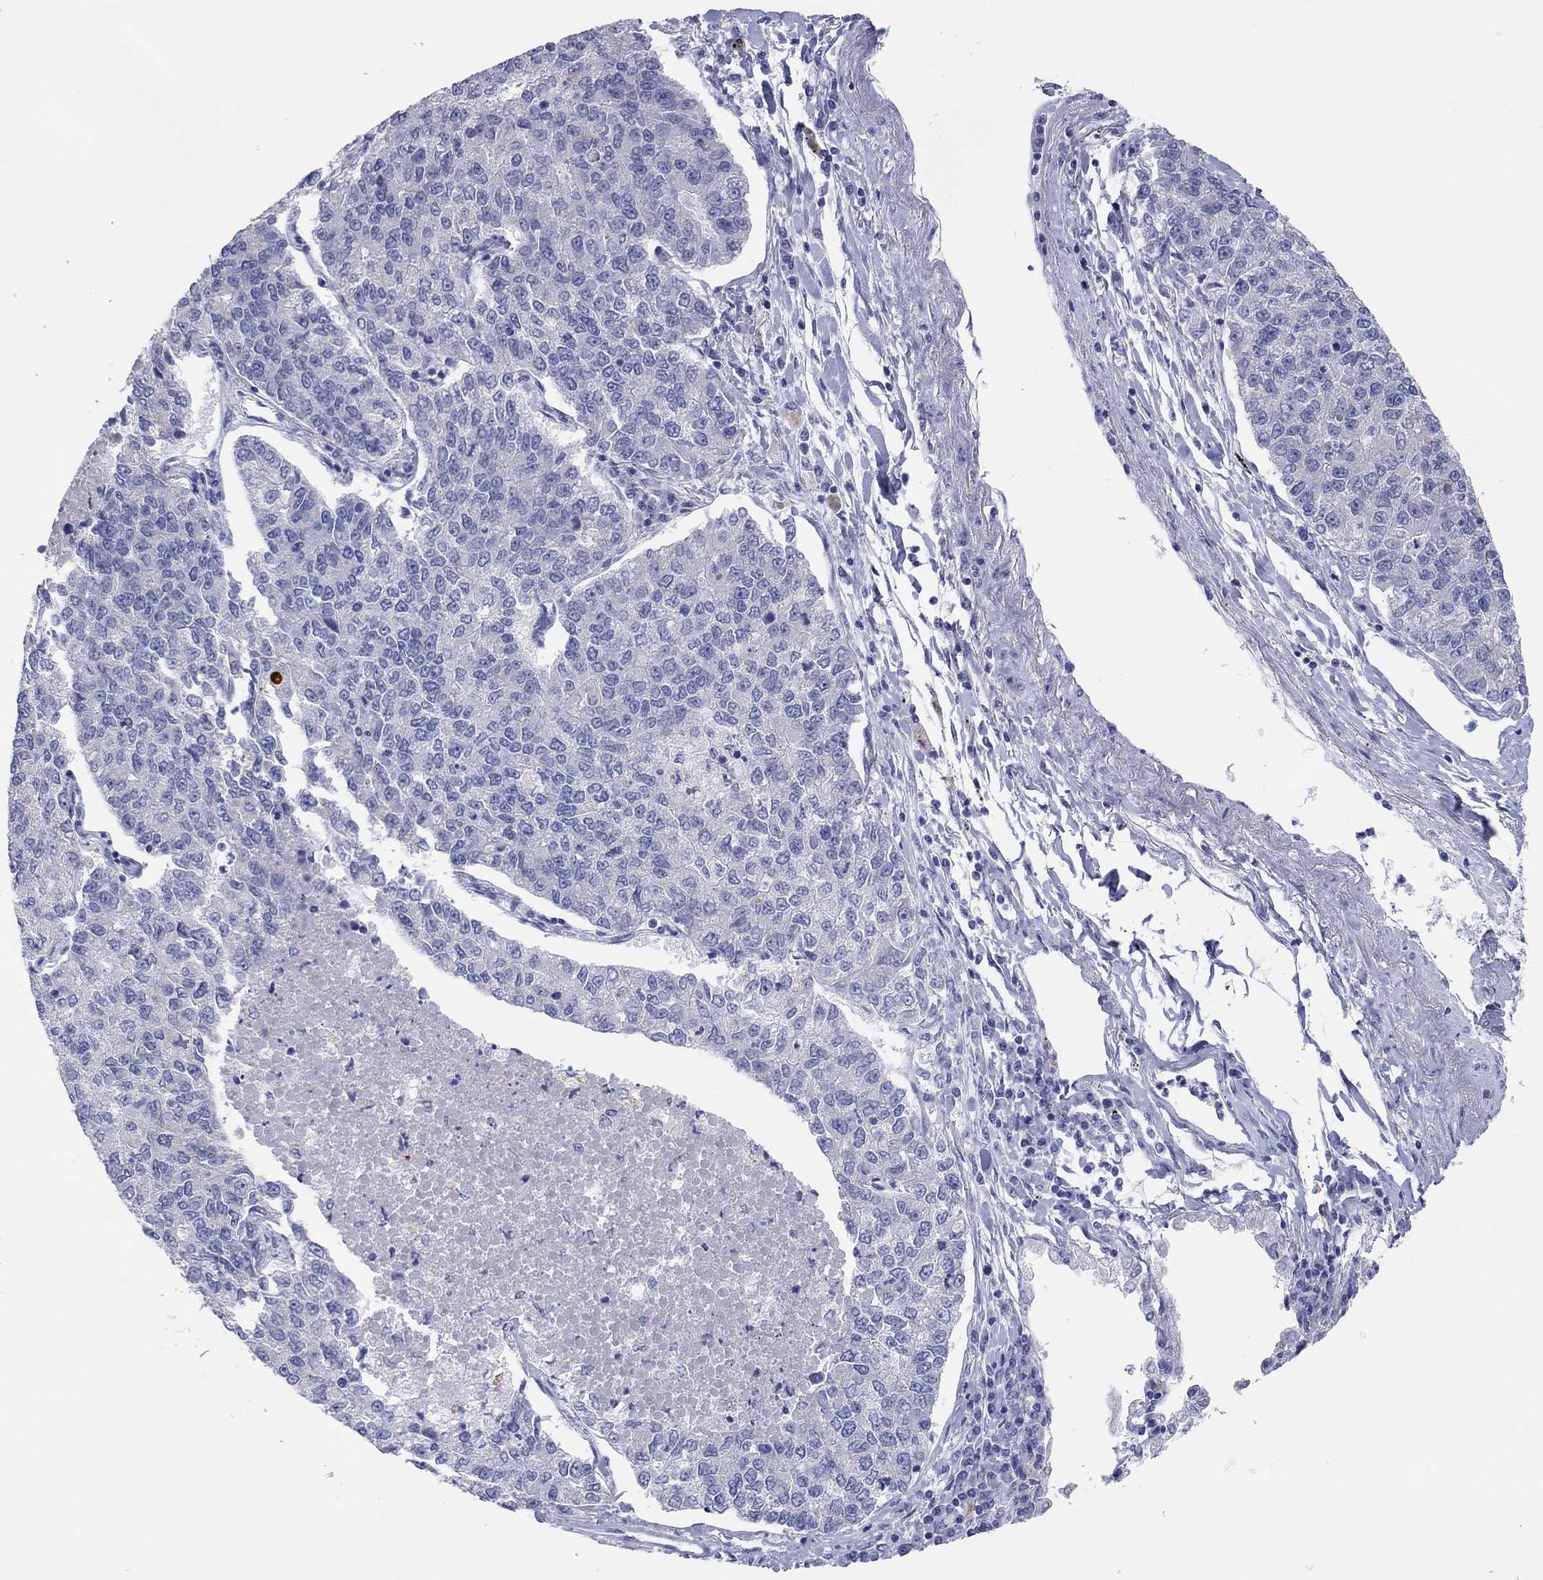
{"staining": {"intensity": "negative", "quantity": "none", "location": "none"}, "tissue": "lung cancer", "cell_type": "Tumor cells", "image_type": "cancer", "snomed": [{"axis": "morphology", "description": "Adenocarcinoma, NOS"}, {"axis": "topography", "description": "Lung"}], "caption": "The photomicrograph shows no staining of tumor cells in lung cancer.", "gene": "ERICH3", "patient": {"sex": "male", "age": 49}}